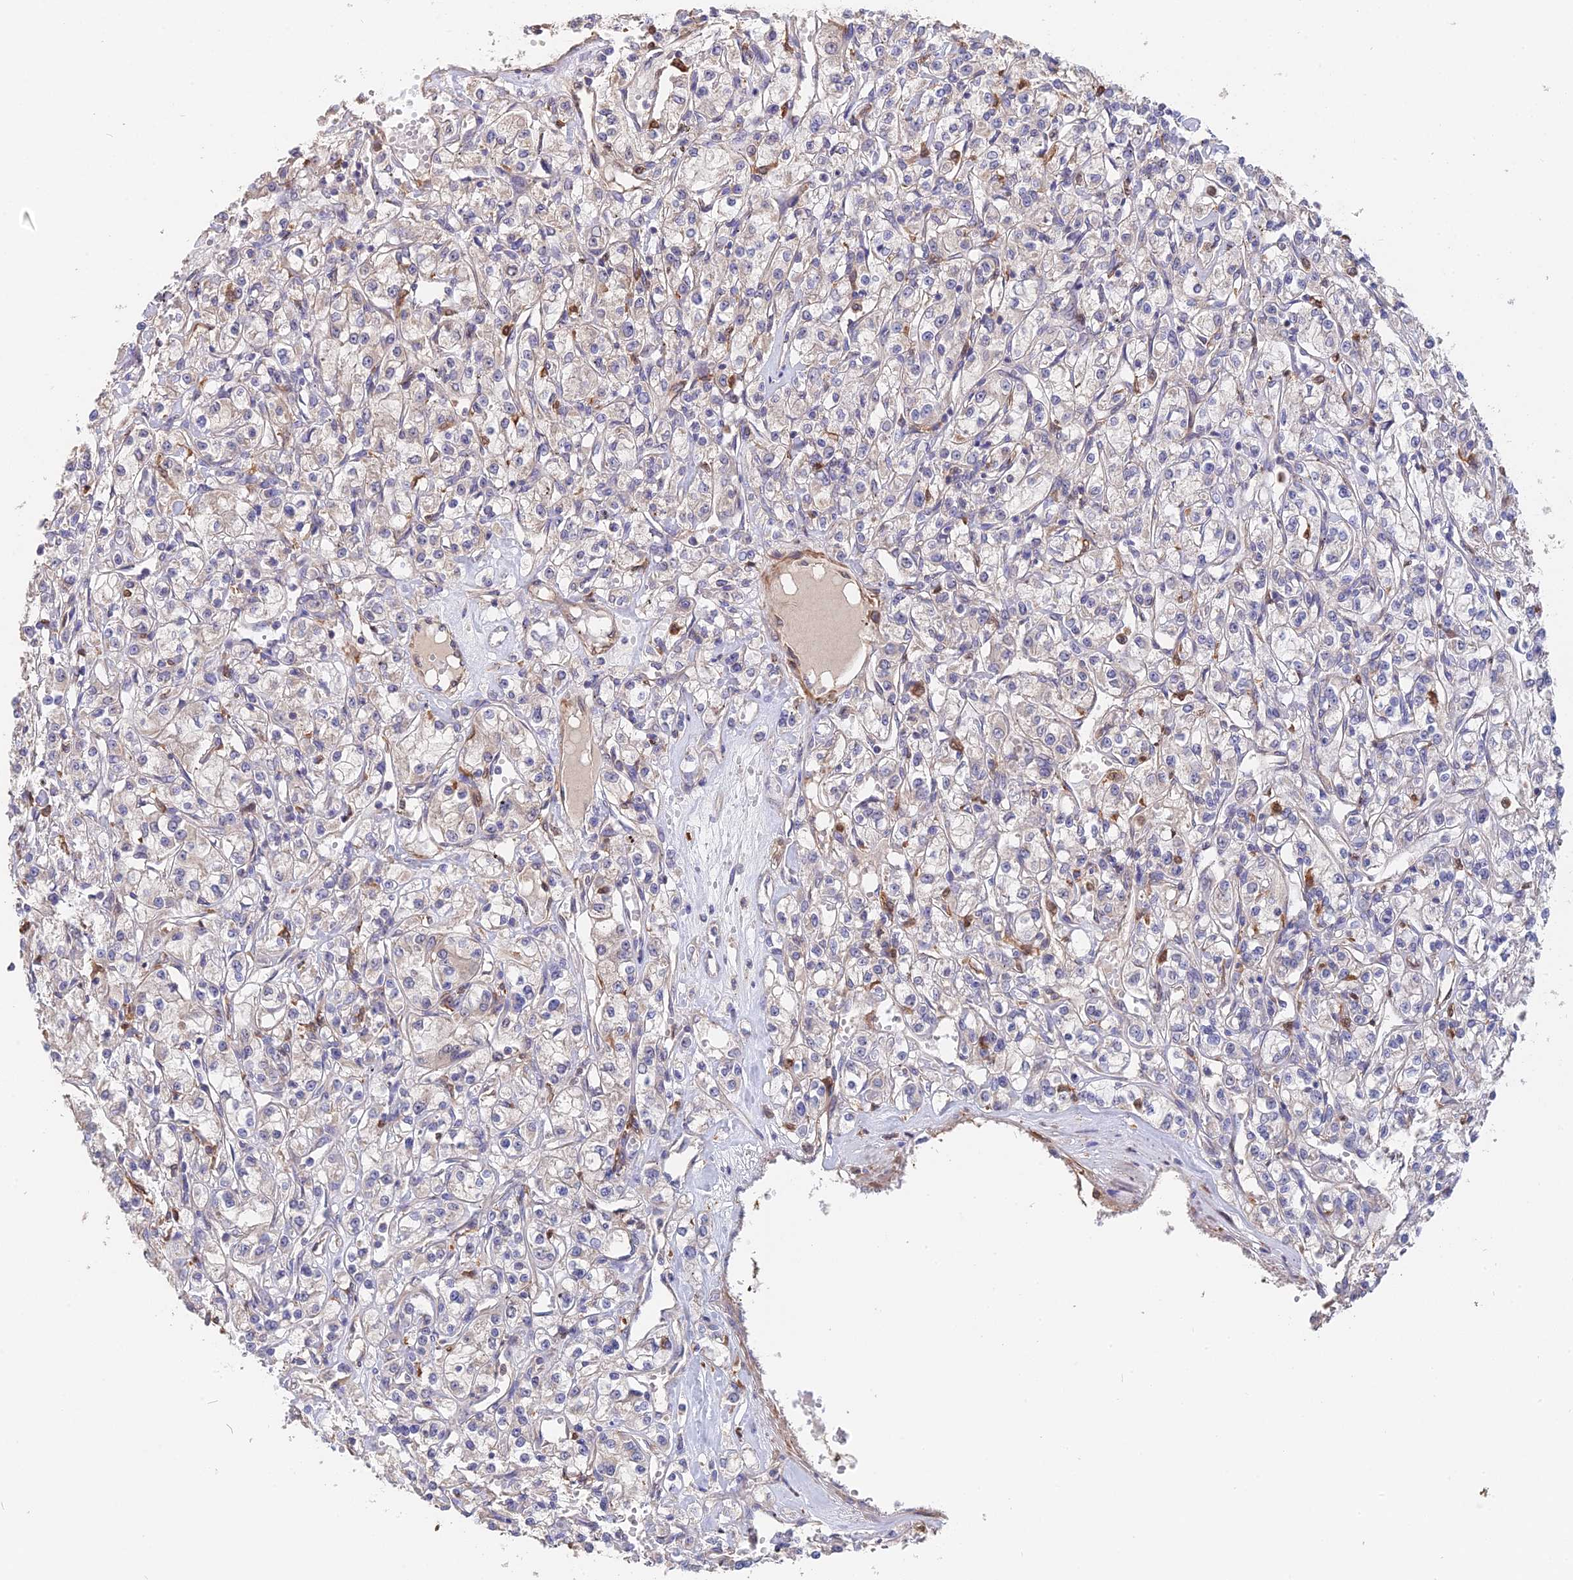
{"staining": {"intensity": "negative", "quantity": "none", "location": "none"}, "tissue": "renal cancer", "cell_type": "Tumor cells", "image_type": "cancer", "snomed": [{"axis": "morphology", "description": "Adenocarcinoma, NOS"}, {"axis": "topography", "description": "Kidney"}], "caption": "A photomicrograph of adenocarcinoma (renal) stained for a protein reveals no brown staining in tumor cells. (IHC, brightfield microscopy, high magnification).", "gene": "SAC3D1", "patient": {"sex": "female", "age": 59}}